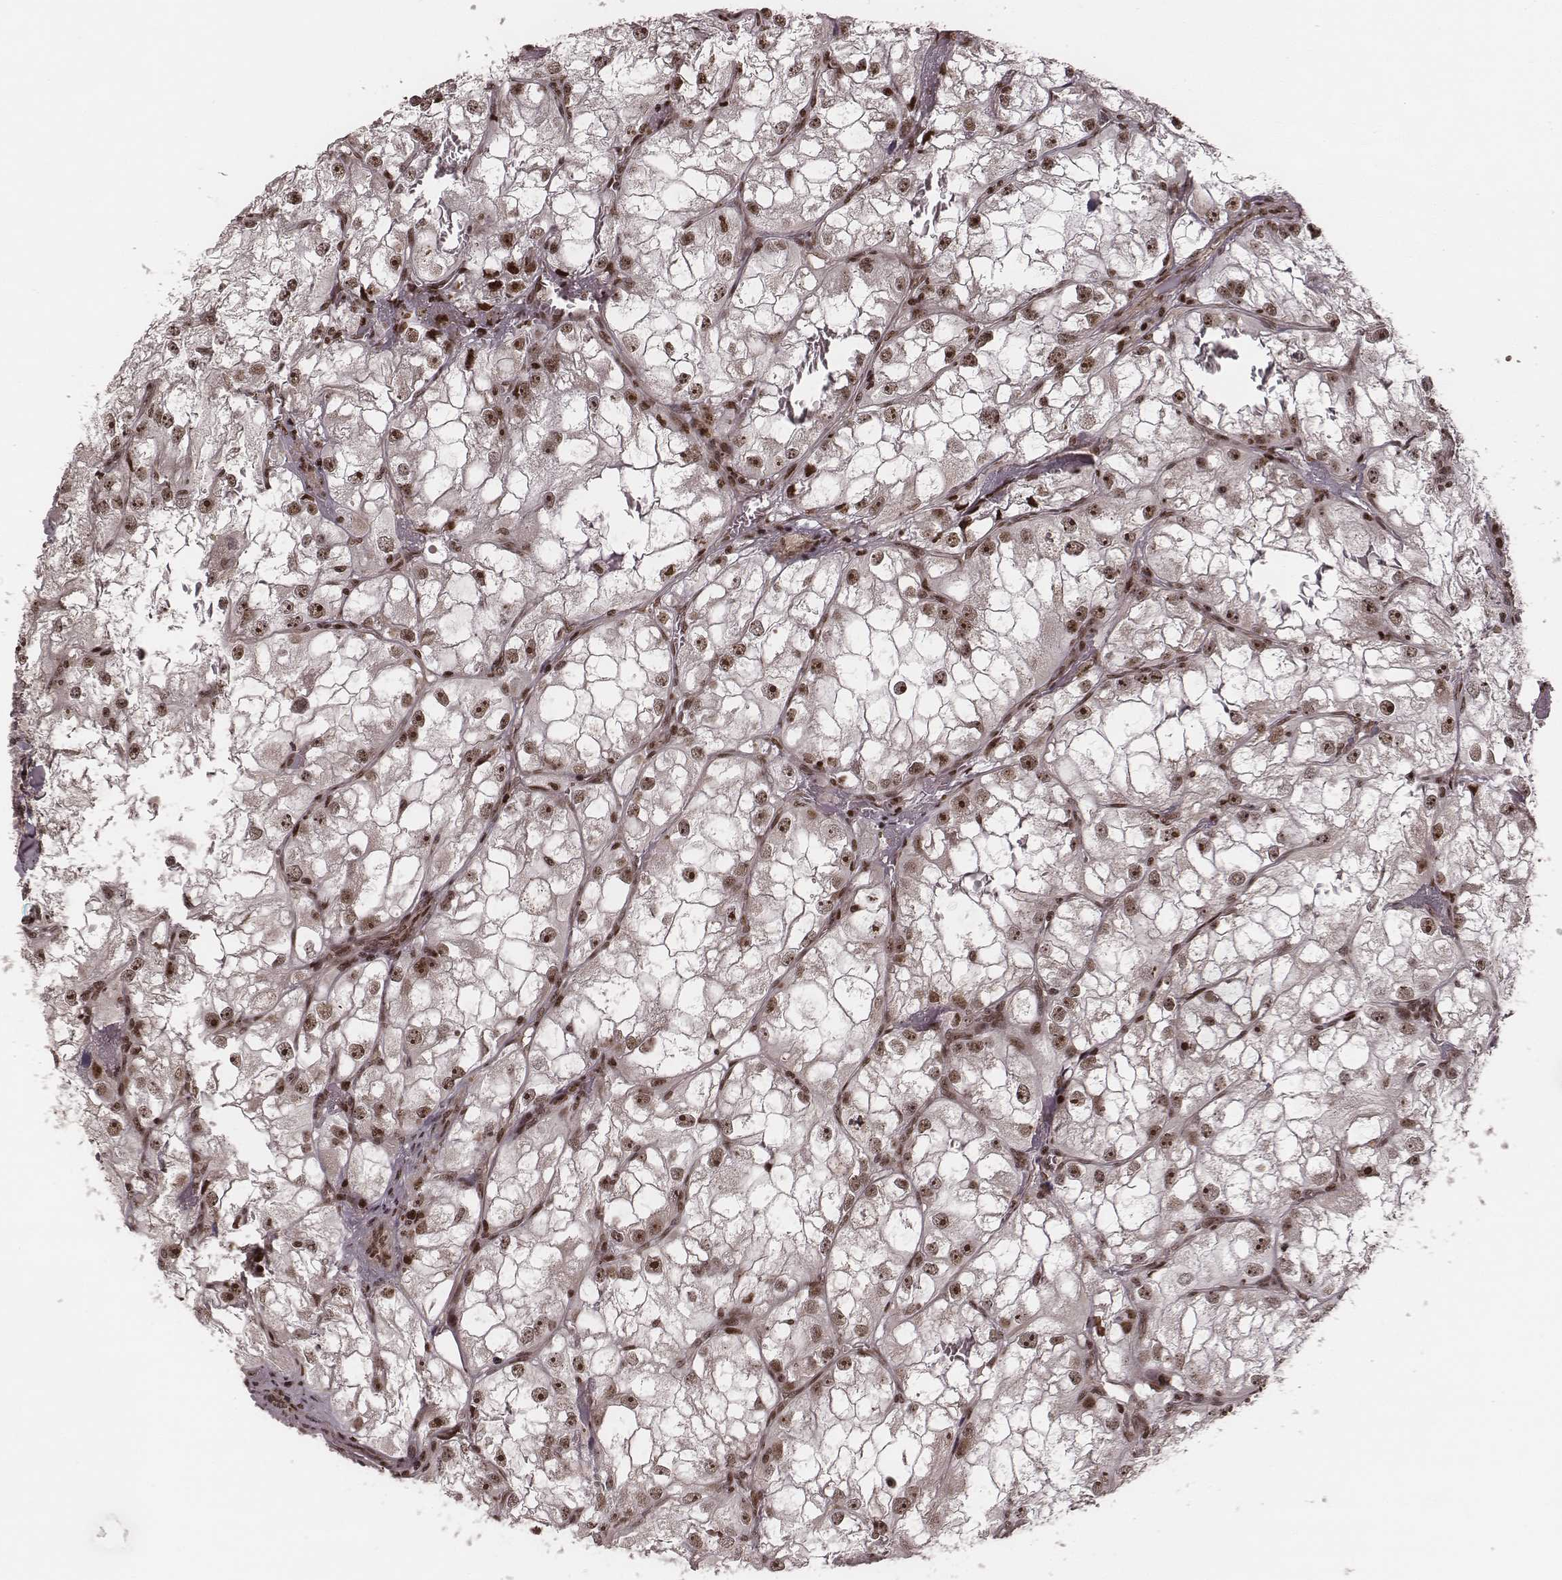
{"staining": {"intensity": "moderate", "quantity": "25%-75%", "location": "nuclear"}, "tissue": "renal cancer", "cell_type": "Tumor cells", "image_type": "cancer", "snomed": [{"axis": "morphology", "description": "Adenocarcinoma, NOS"}, {"axis": "topography", "description": "Kidney"}], "caption": "Protein analysis of renal cancer tissue shows moderate nuclear positivity in about 25%-75% of tumor cells.", "gene": "VRK3", "patient": {"sex": "male", "age": 59}}